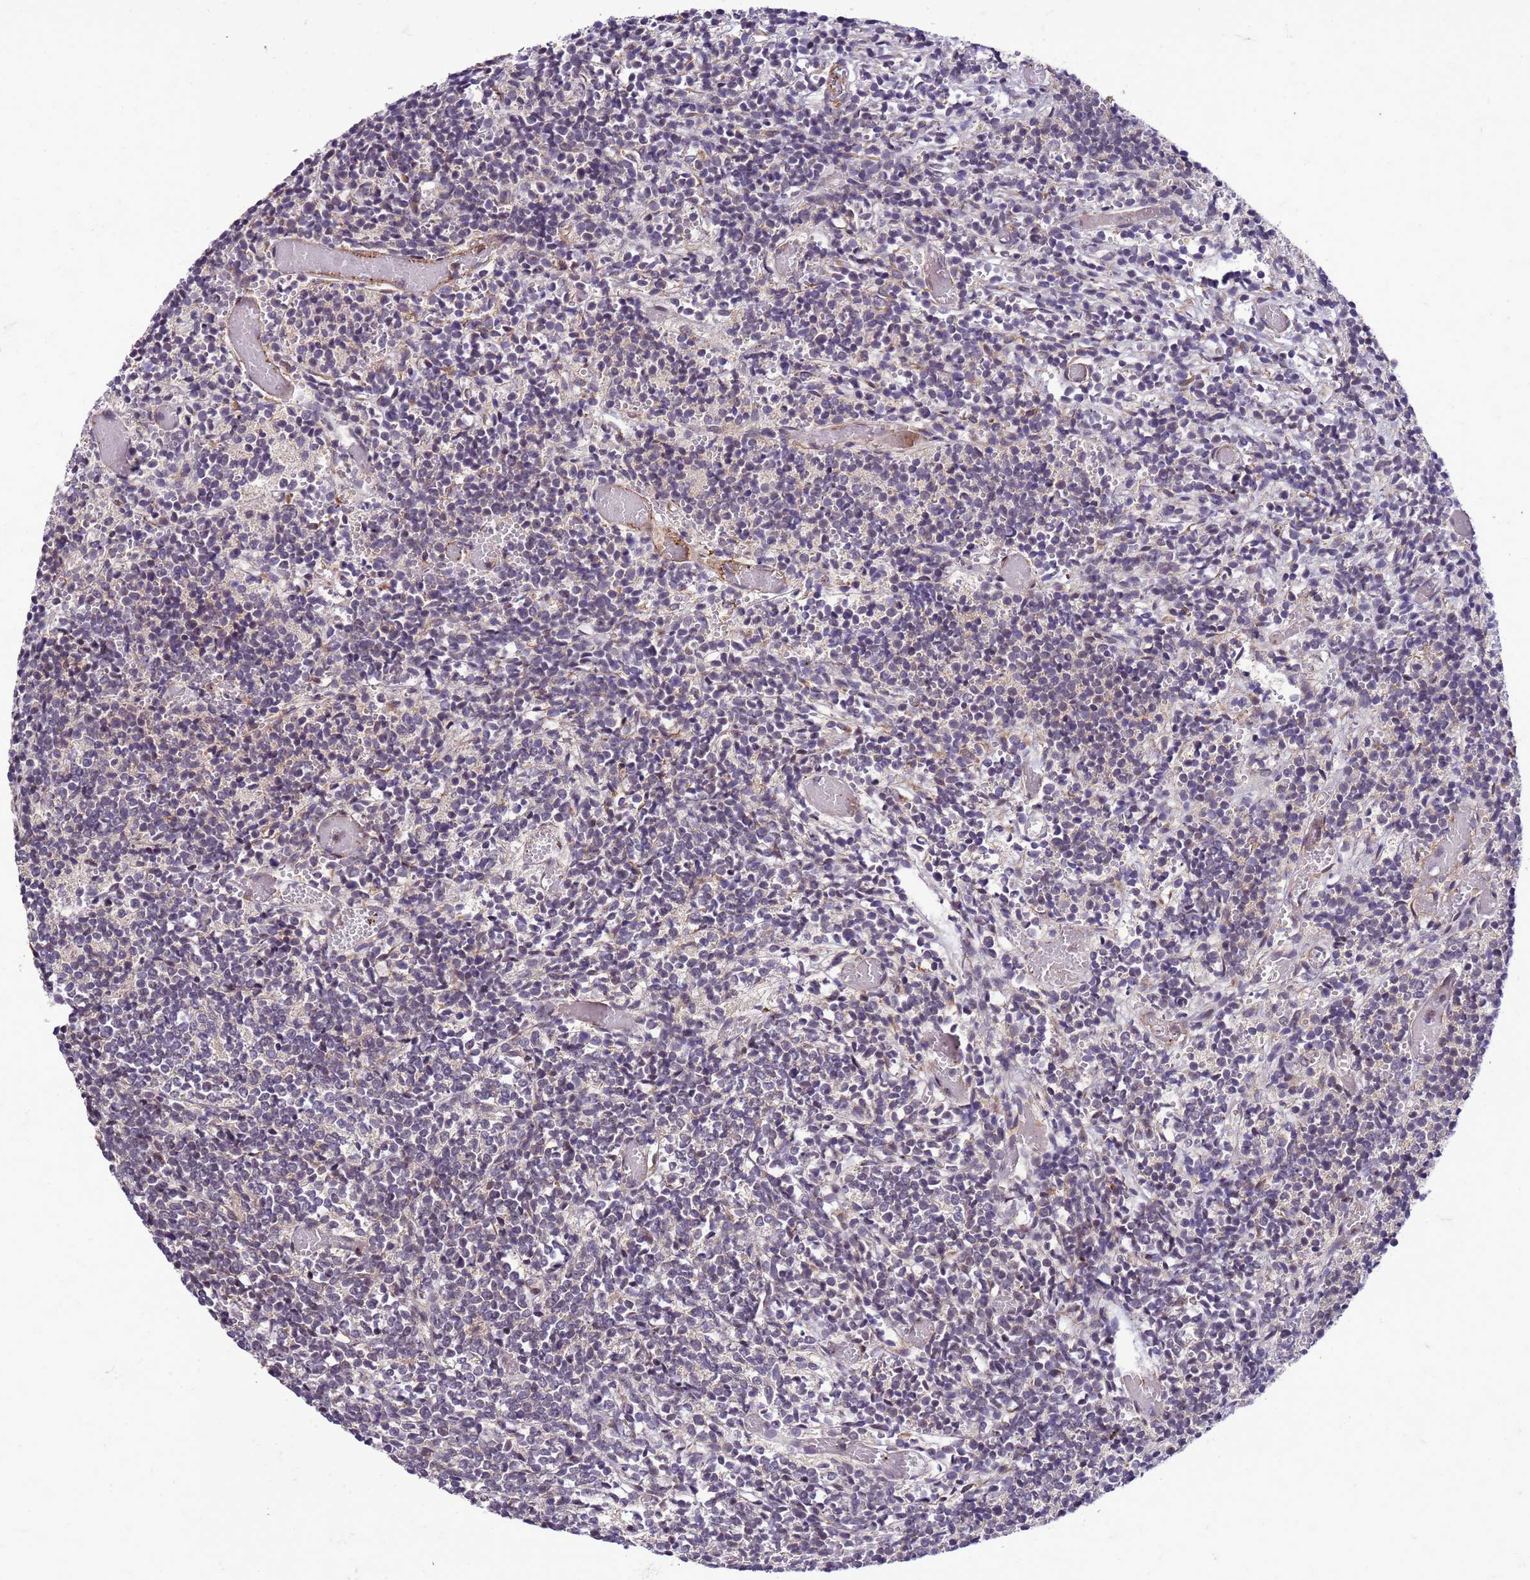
{"staining": {"intensity": "negative", "quantity": "none", "location": "none"}, "tissue": "glioma", "cell_type": "Tumor cells", "image_type": "cancer", "snomed": [{"axis": "morphology", "description": "Glioma, malignant, Low grade"}, {"axis": "topography", "description": "Brain"}], "caption": "The immunohistochemistry (IHC) image has no significant positivity in tumor cells of glioma tissue. (Stains: DAB (3,3'-diaminobenzidine) immunohistochemistry (IHC) with hematoxylin counter stain, Microscopy: brightfield microscopy at high magnification).", "gene": "GEN1", "patient": {"sex": "female", "age": 1}}